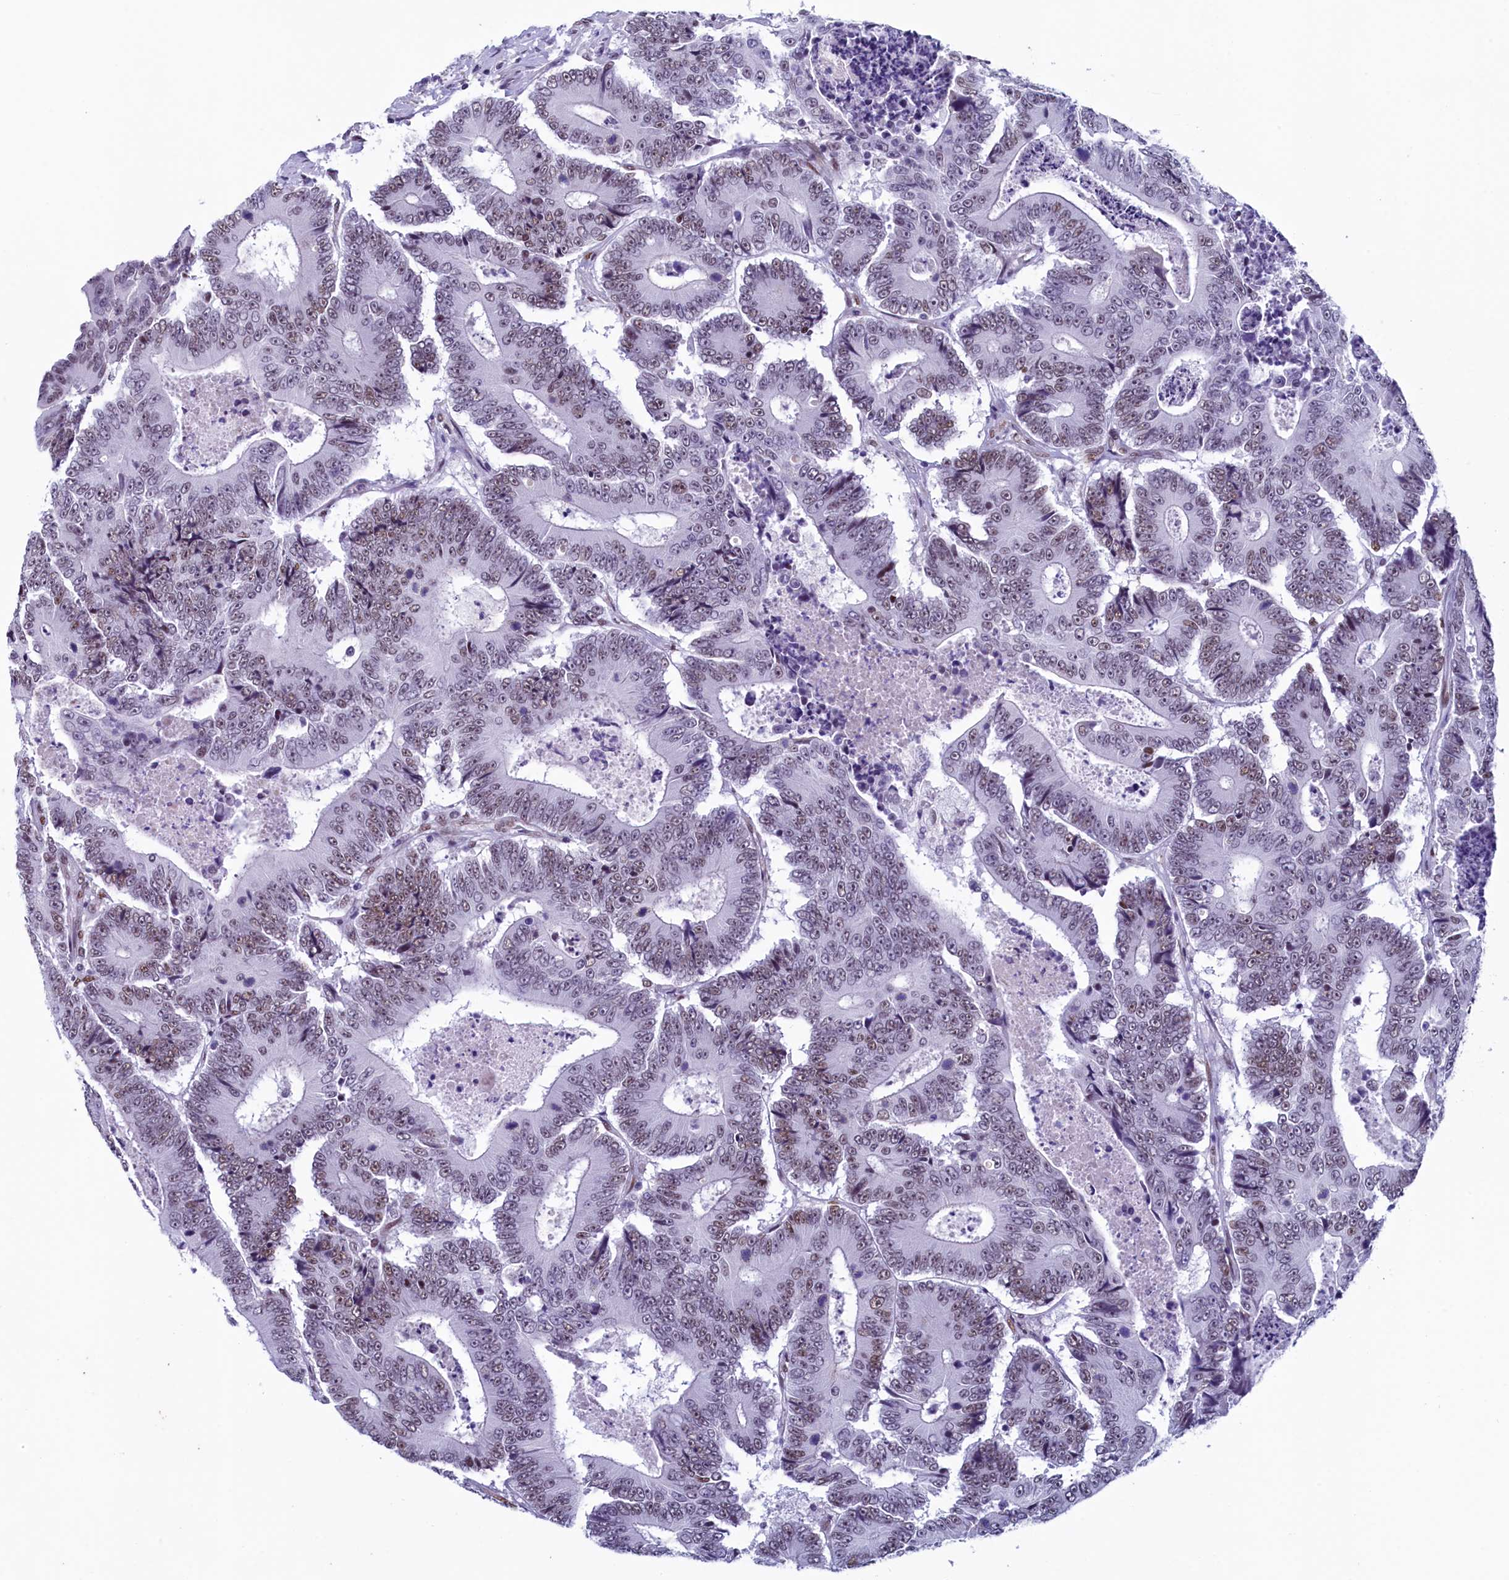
{"staining": {"intensity": "weak", "quantity": ">75%", "location": "nuclear"}, "tissue": "colorectal cancer", "cell_type": "Tumor cells", "image_type": "cancer", "snomed": [{"axis": "morphology", "description": "Adenocarcinoma, NOS"}, {"axis": "topography", "description": "Colon"}], "caption": "DAB (3,3'-diaminobenzidine) immunohistochemical staining of colorectal cancer (adenocarcinoma) shows weak nuclear protein staining in approximately >75% of tumor cells.", "gene": "SUGP2", "patient": {"sex": "male", "age": 83}}